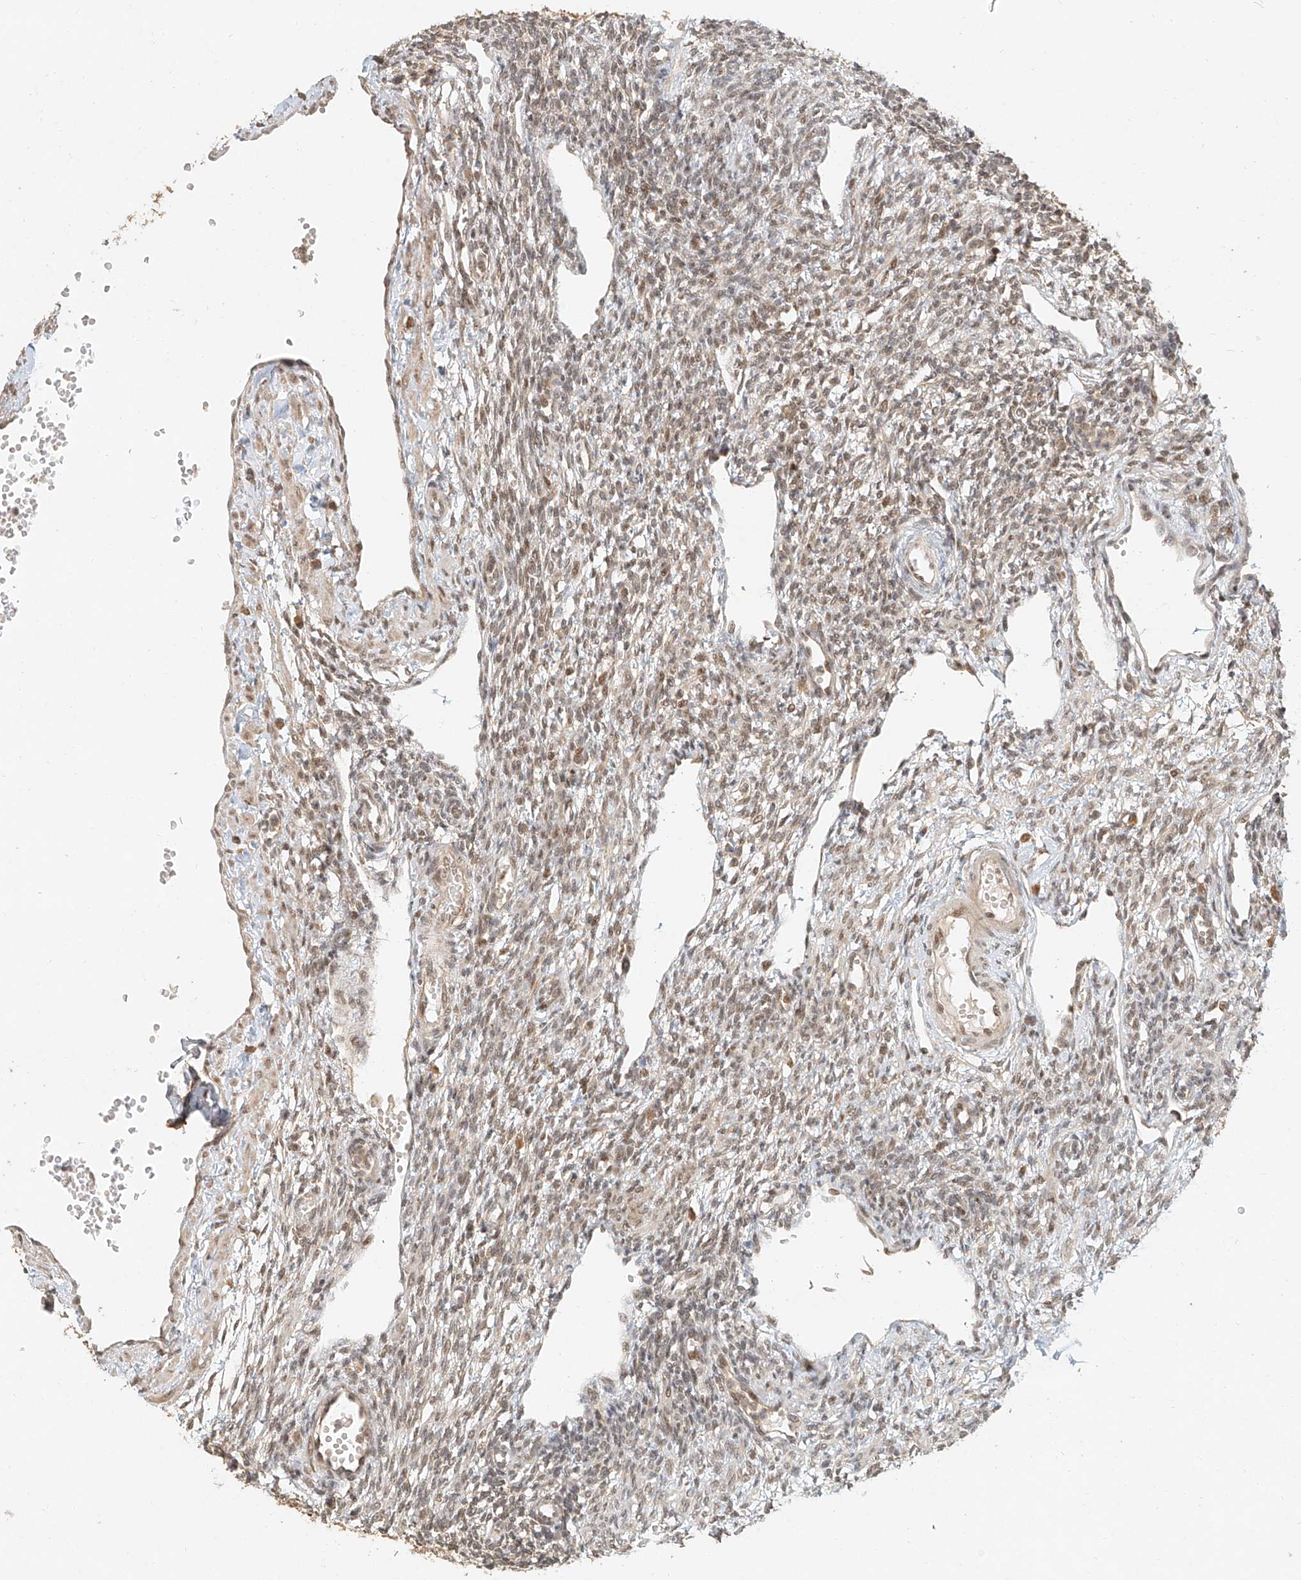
{"staining": {"intensity": "weak", "quantity": "25%-75%", "location": "nuclear"}, "tissue": "ovary", "cell_type": "Ovarian stroma cells", "image_type": "normal", "snomed": [{"axis": "morphology", "description": "Normal tissue, NOS"}, {"axis": "morphology", "description": "Cyst, NOS"}, {"axis": "topography", "description": "Ovary"}], "caption": "A histopathology image of ovary stained for a protein shows weak nuclear brown staining in ovarian stroma cells.", "gene": "CXorf58", "patient": {"sex": "female", "age": 33}}